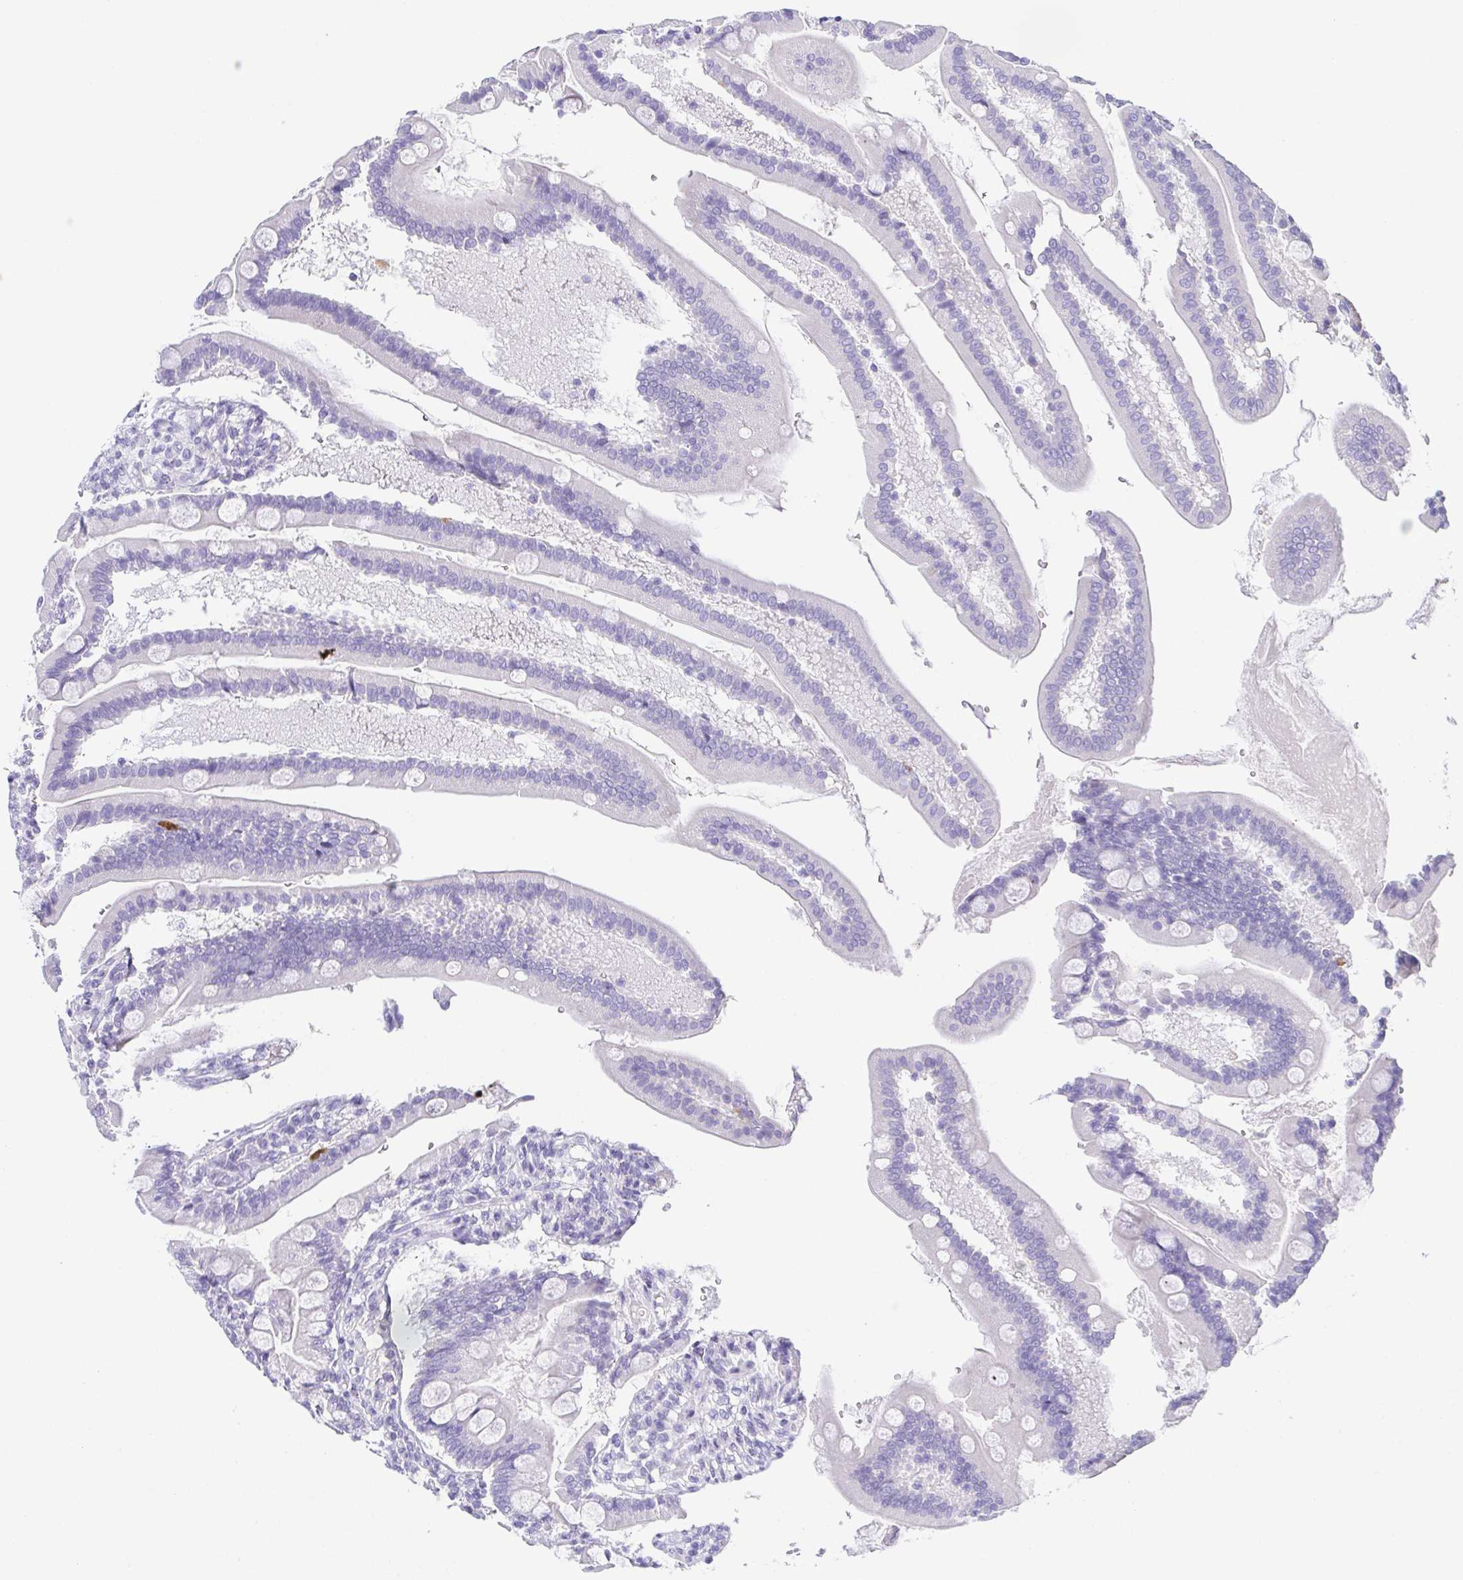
{"staining": {"intensity": "negative", "quantity": "none", "location": "none"}, "tissue": "duodenum", "cell_type": "Glandular cells", "image_type": "normal", "snomed": [{"axis": "morphology", "description": "Normal tissue, NOS"}, {"axis": "topography", "description": "Duodenum"}], "caption": "There is no significant expression in glandular cells of duodenum.", "gene": "HAPLN2", "patient": {"sex": "female", "age": 67}}